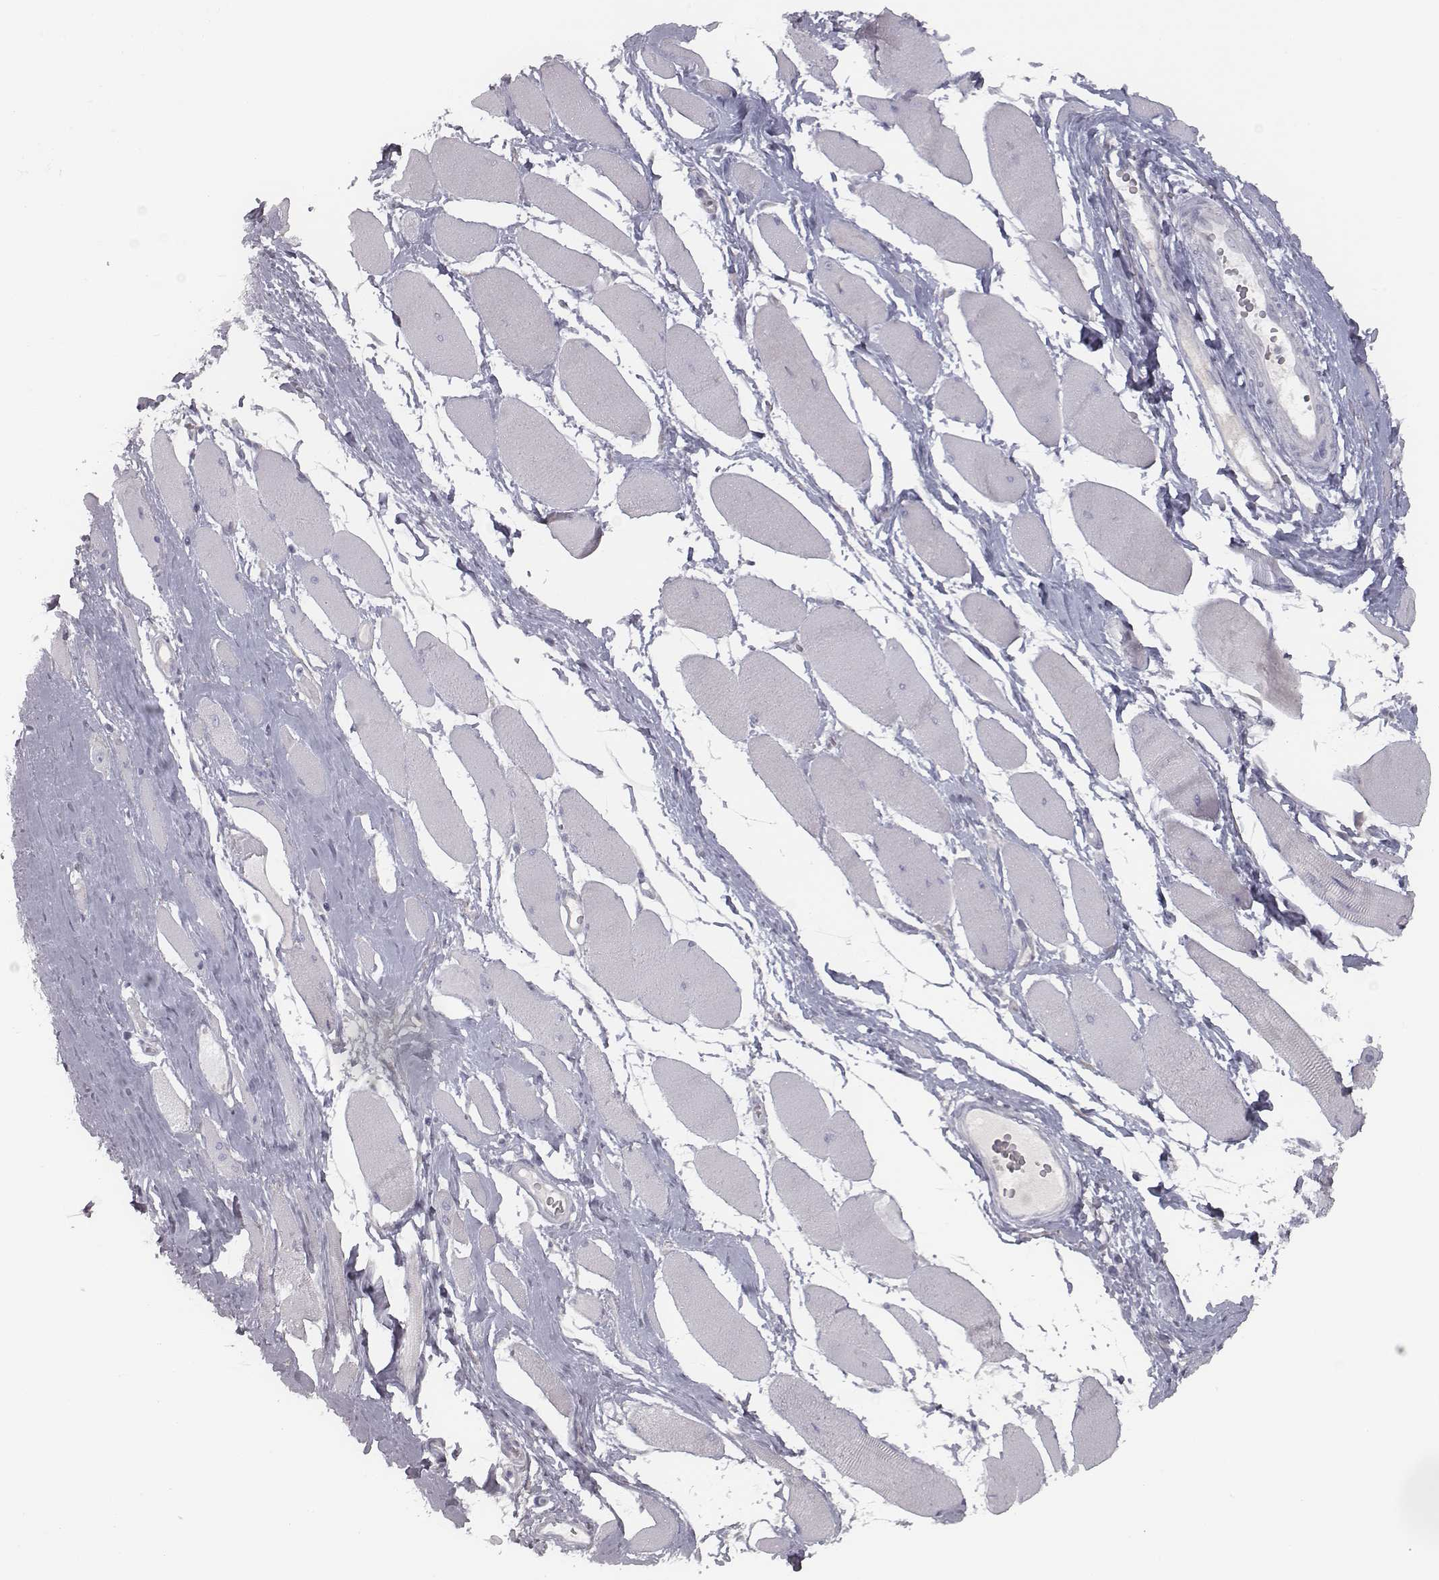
{"staining": {"intensity": "negative", "quantity": "none", "location": "none"}, "tissue": "skeletal muscle", "cell_type": "Myocytes", "image_type": "normal", "snomed": [{"axis": "morphology", "description": "Normal tissue, NOS"}, {"axis": "topography", "description": "Skeletal muscle"}], "caption": "Immunohistochemistry image of benign skeletal muscle: human skeletal muscle stained with DAB demonstrates no significant protein positivity in myocytes.", "gene": "SEPTIN14", "patient": {"sex": "female", "age": 75}}